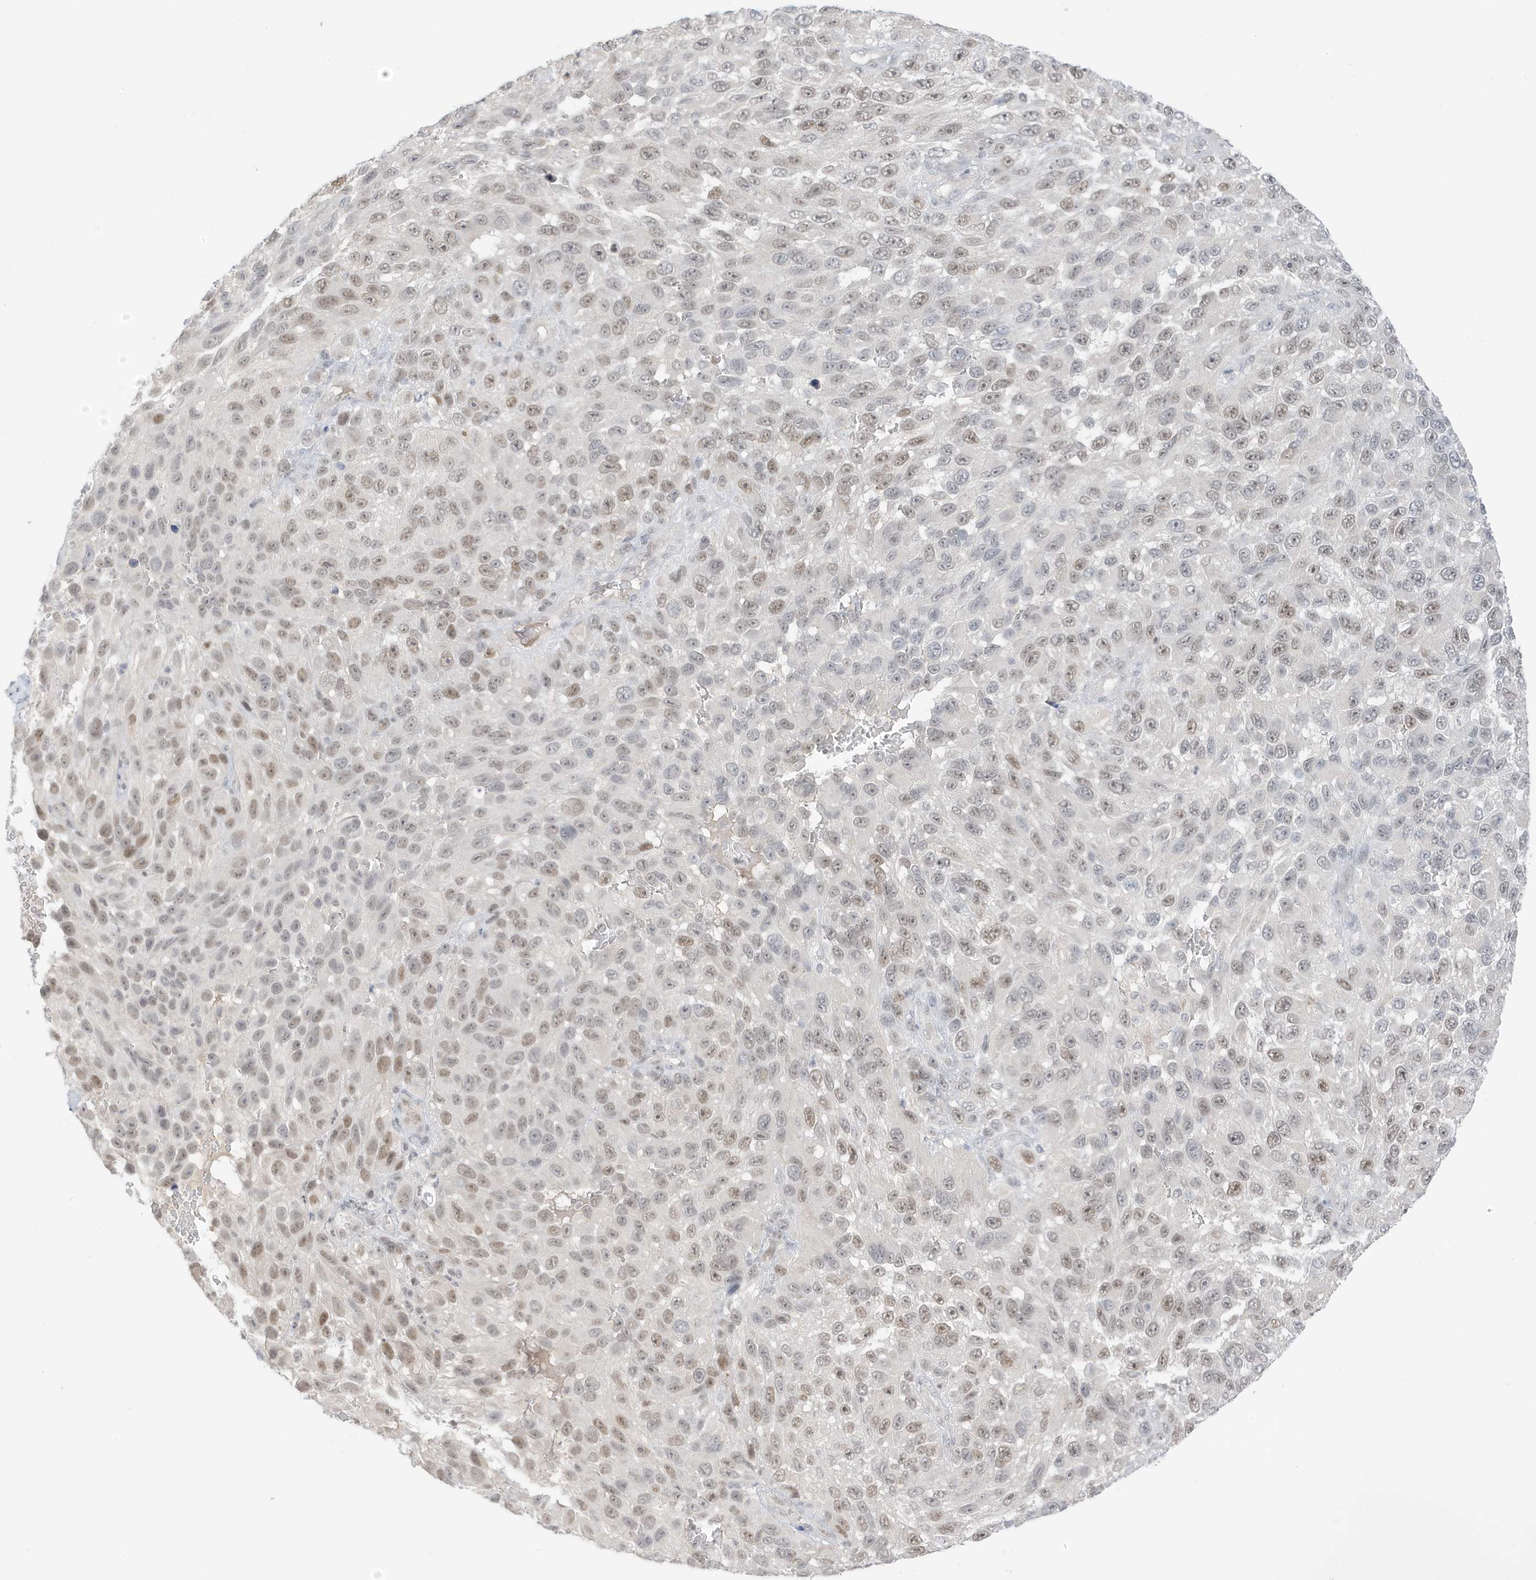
{"staining": {"intensity": "weak", "quantity": "25%-75%", "location": "nuclear"}, "tissue": "melanoma", "cell_type": "Tumor cells", "image_type": "cancer", "snomed": [{"axis": "morphology", "description": "Malignant melanoma, NOS"}, {"axis": "topography", "description": "Skin"}], "caption": "Weak nuclear protein expression is seen in about 25%-75% of tumor cells in melanoma.", "gene": "MSL3", "patient": {"sex": "female", "age": 94}}